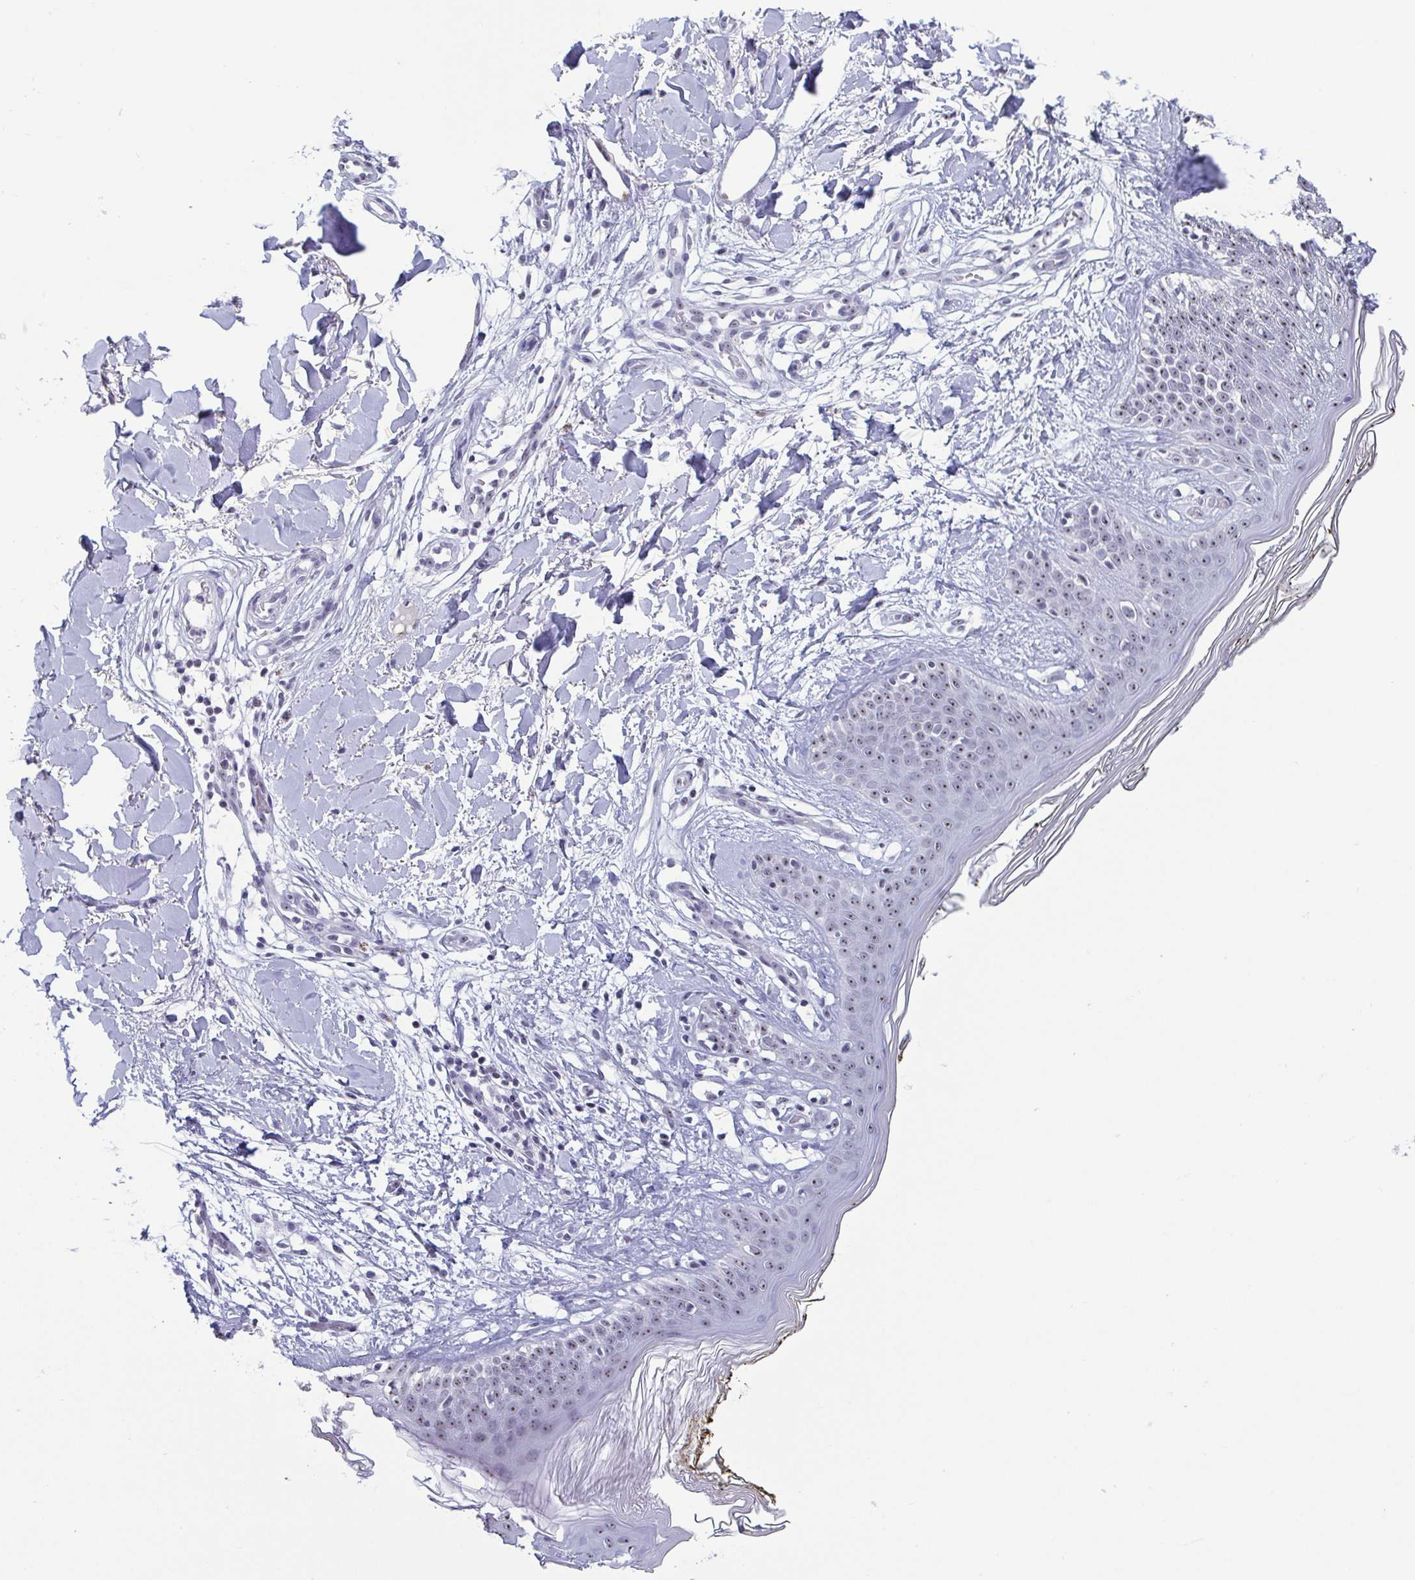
{"staining": {"intensity": "negative", "quantity": "none", "location": "none"}, "tissue": "skin", "cell_type": "Fibroblasts", "image_type": "normal", "snomed": [{"axis": "morphology", "description": "Normal tissue, NOS"}, {"axis": "topography", "description": "Skin"}], "caption": "This is an immunohistochemistry (IHC) micrograph of normal human skin. There is no staining in fibroblasts.", "gene": "BZW1", "patient": {"sex": "female", "age": 34}}